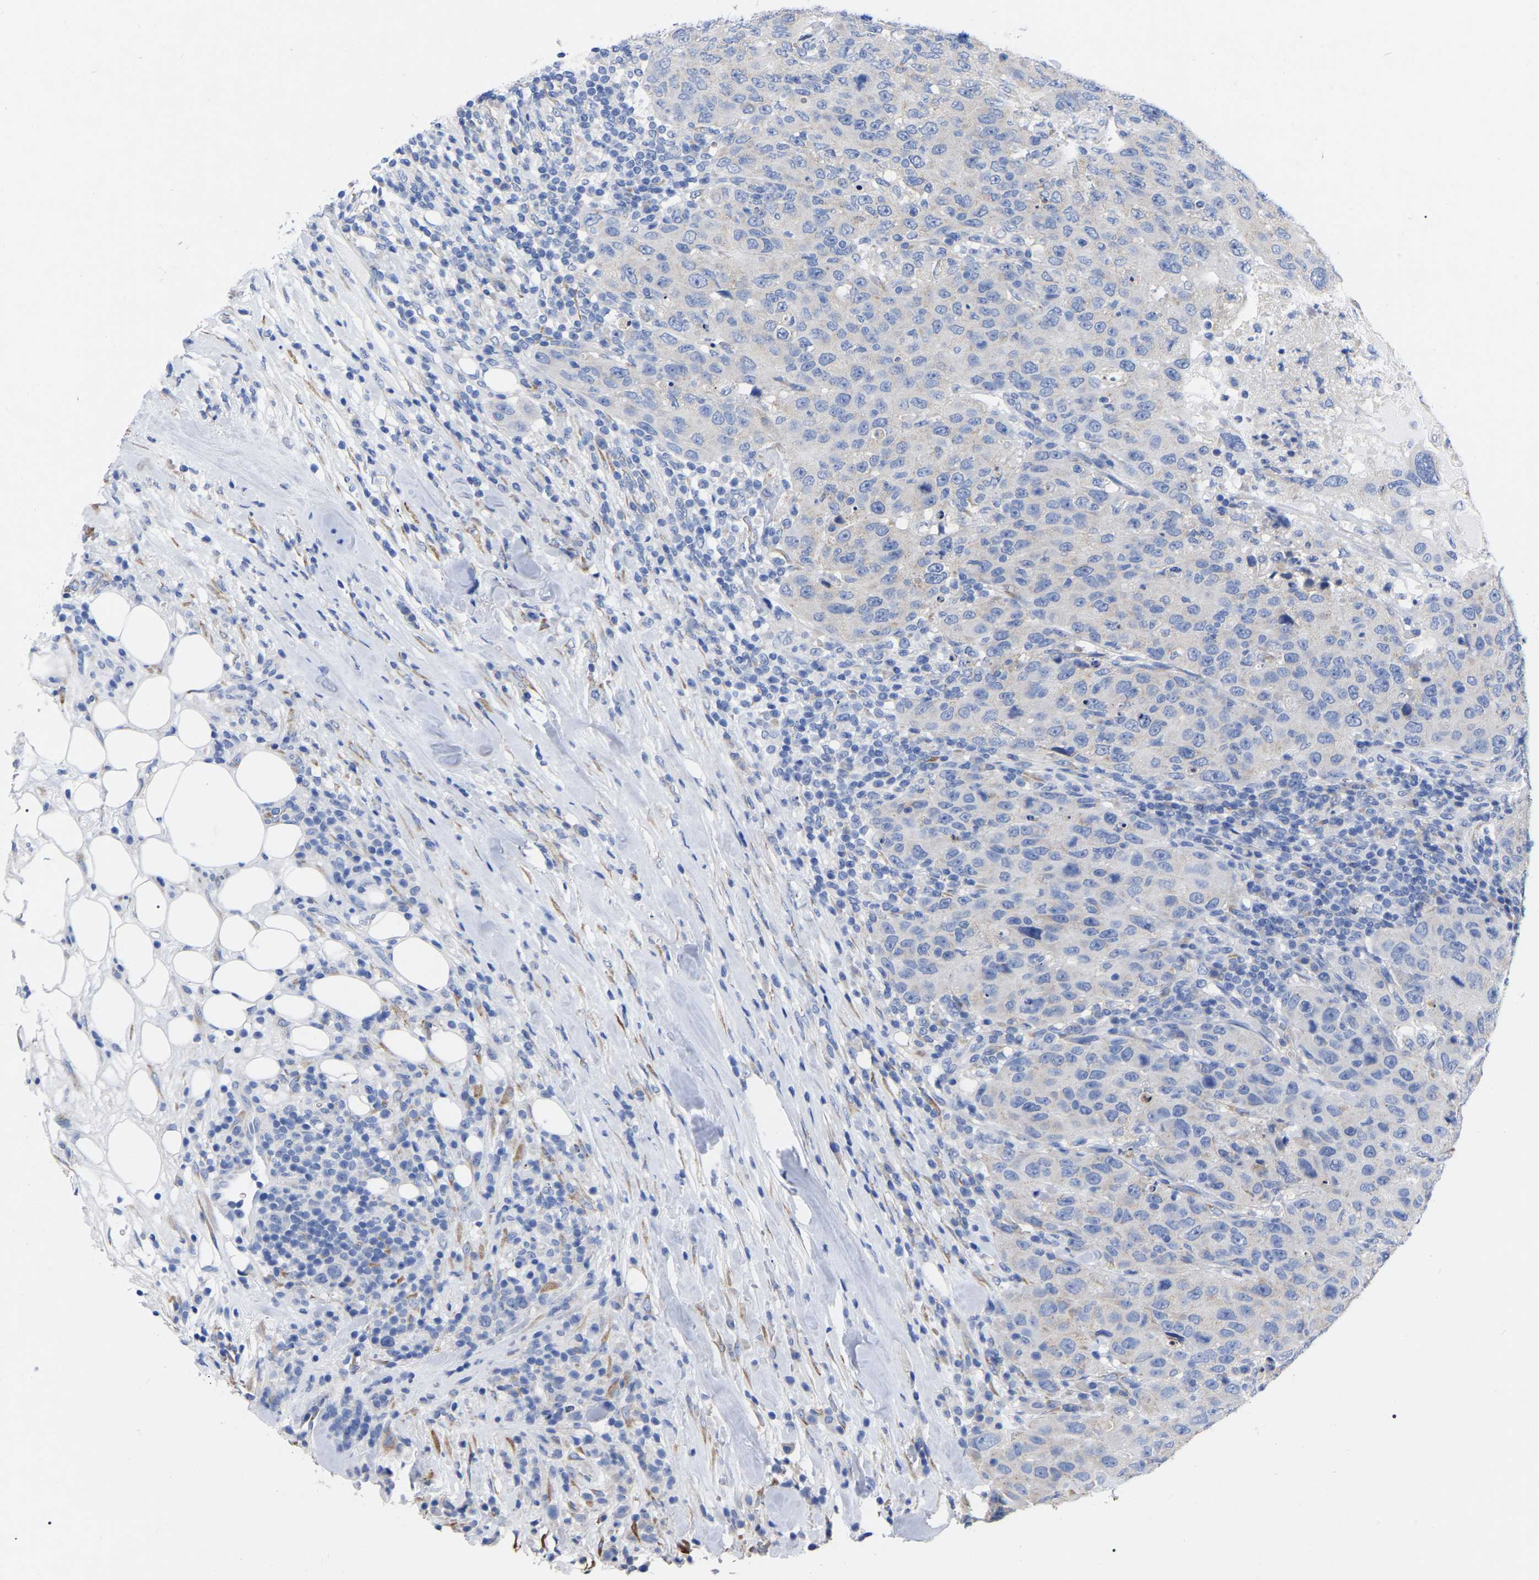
{"staining": {"intensity": "negative", "quantity": "none", "location": "none"}, "tissue": "breast cancer", "cell_type": "Tumor cells", "image_type": "cancer", "snomed": [{"axis": "morphology", "description": "Duct carcinoma"}, {"axis": "topography", "description": "Breast"}], "caption": "Micrograph shows no significant protein expression in tumor cells of breast cancer (infiltrating ductal carcinoma).", "gene": "GDF3", "patient": {"sex": "female", "age": 37}}